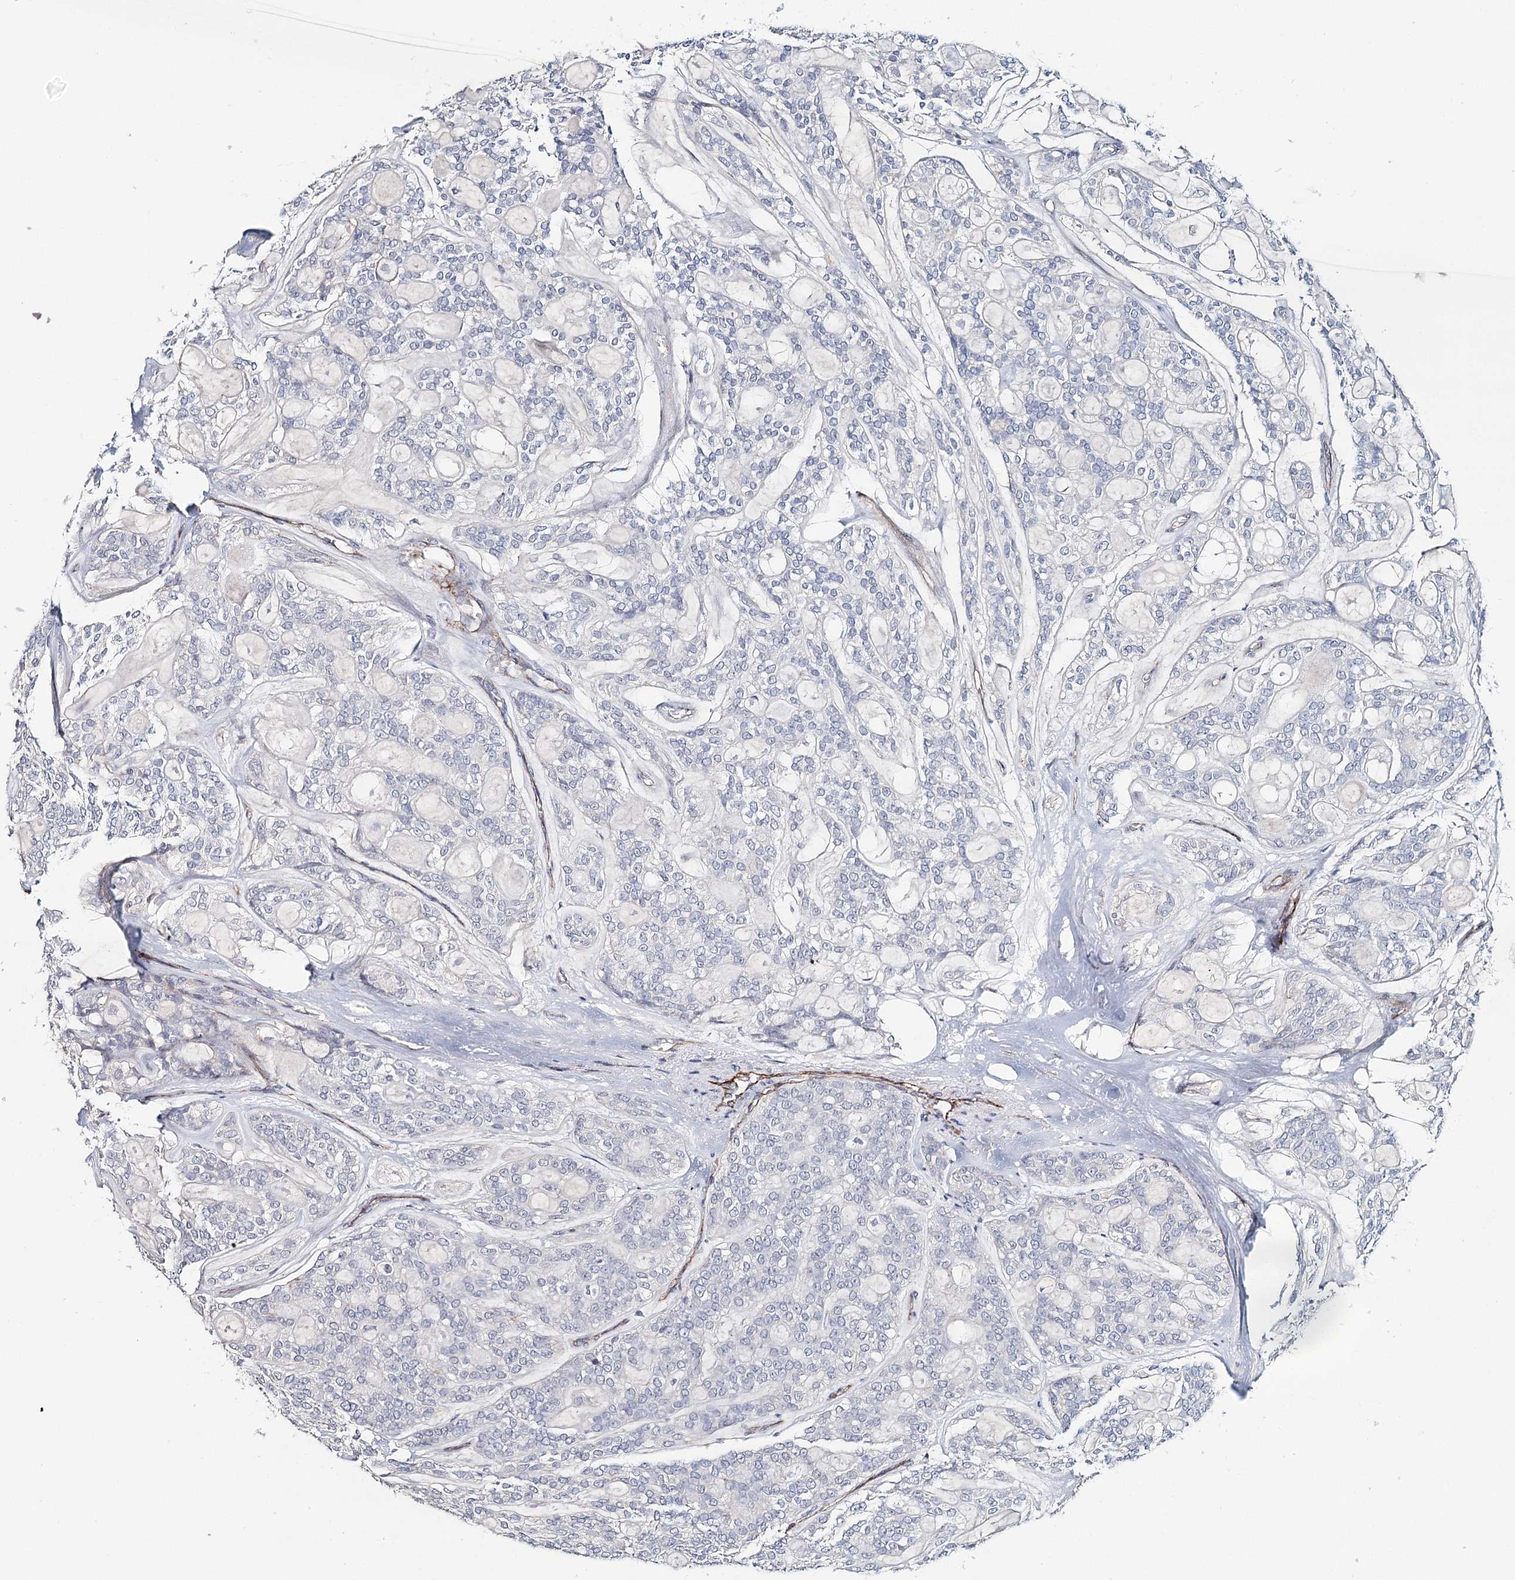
{"staining": {"intensity": "negative", "quantity": "none", "location": "none"}, "tissue": "head and neck cancer", "cell_type": "Tumor cells", "image_type": "cancer", "snomed": [{"axis": "morphology", "description": "Adenocarcinoma, NOS"}, {"axis": "topography", "description": "Head-Neck"}], "caption": "High power microscopy image of an immunohistochemistry image of head and neck cancer, revealing no significant positivity in tumor cells.", "gene": "SYNPO", "patient": {"sex": "male", "age": 66}}